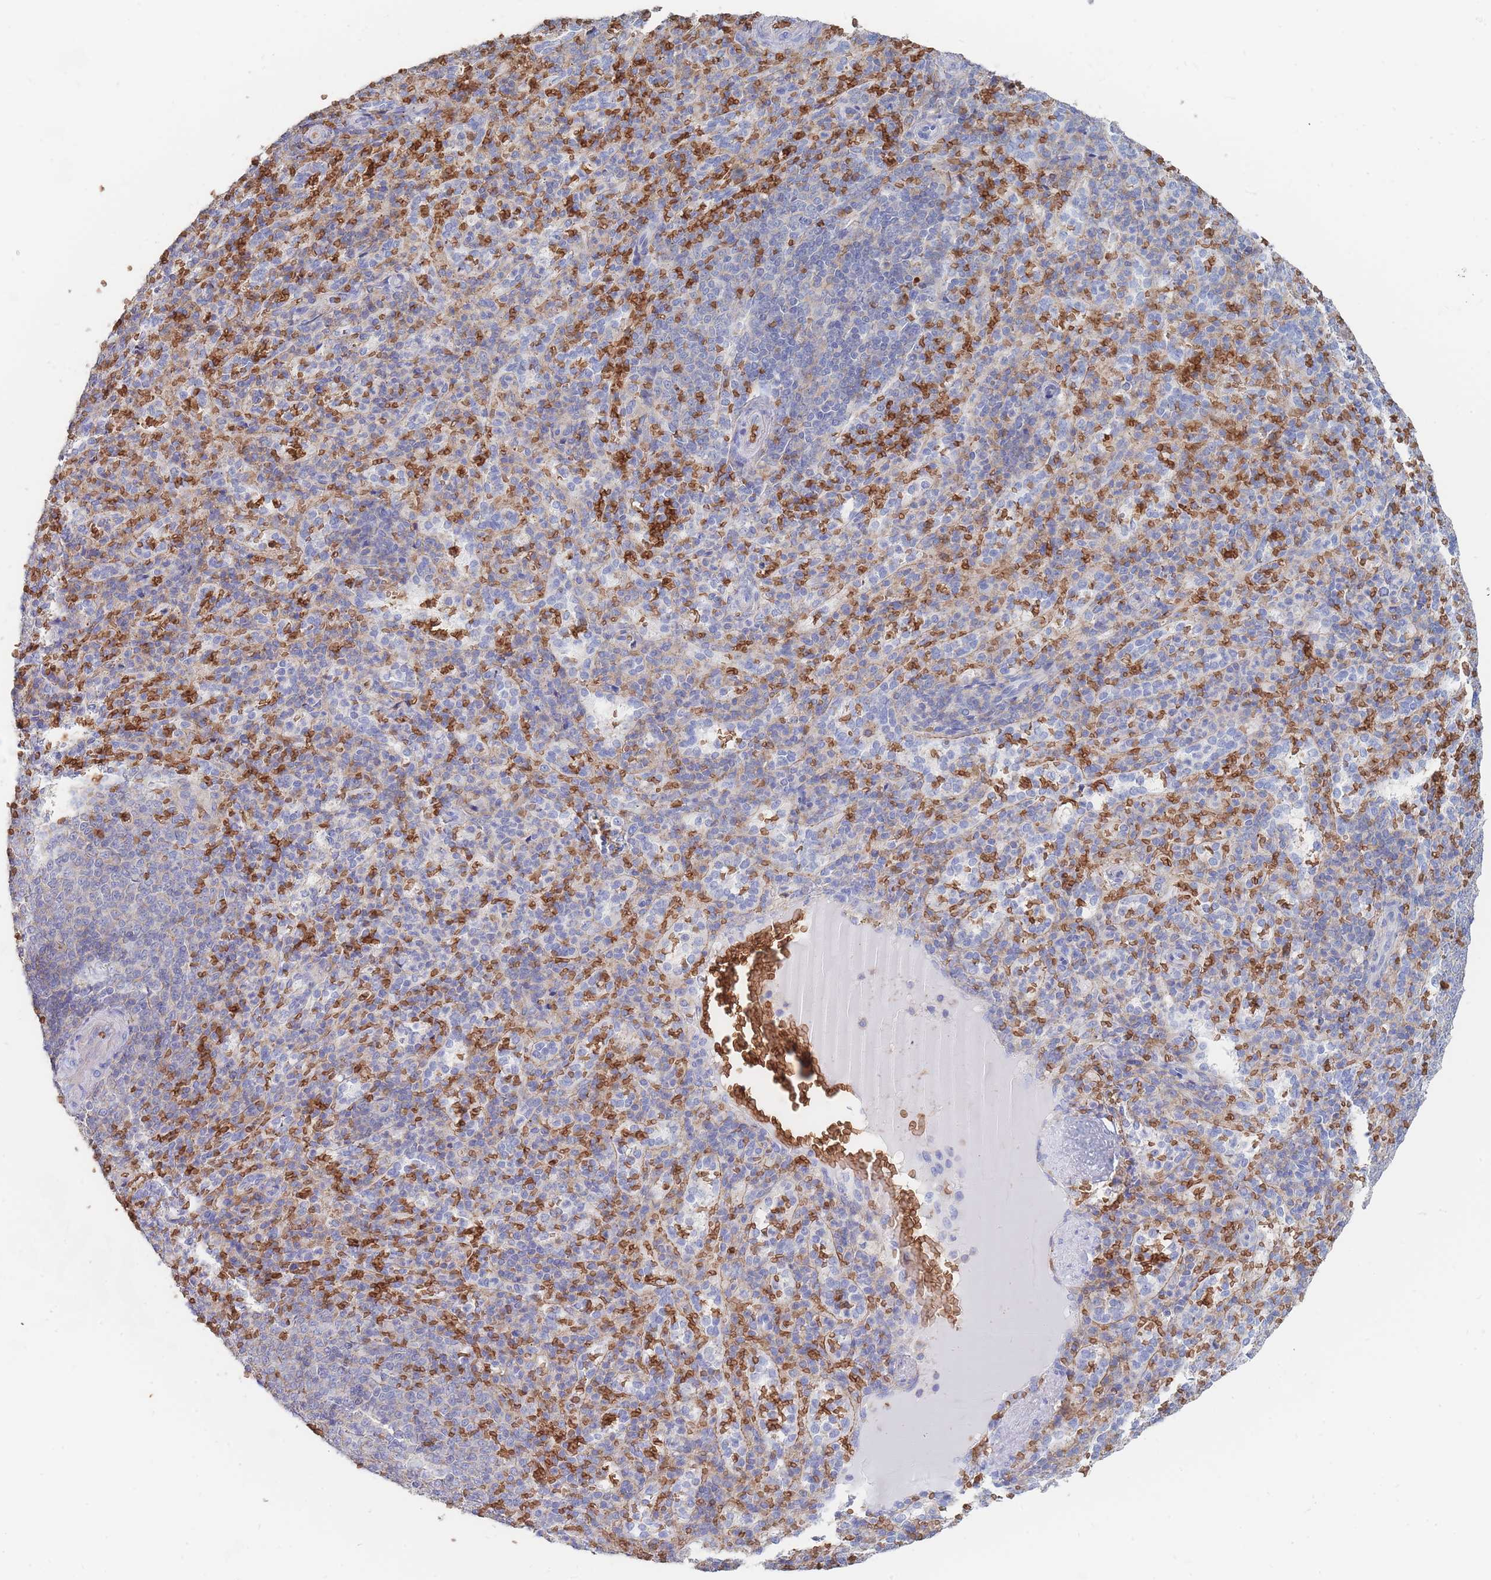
{"staining": {"intensity": "negative", "quantity": "none", "location": "none"}, "tissue": "spleen", "cell_type": "Cells in red pulp", "image_type": "normal", "snomed": [{"axis": "morphology", "description": "Normal tissue, NOS"}, {"axis": "topography", "description": "Spleen"}], "caption": "Immunohistochemistry (IHC) of benign spleen reveals no positivity in cells in red pulp.", "gene": "SLC2A1", "patient": {"sex": "female", "age": 21}}